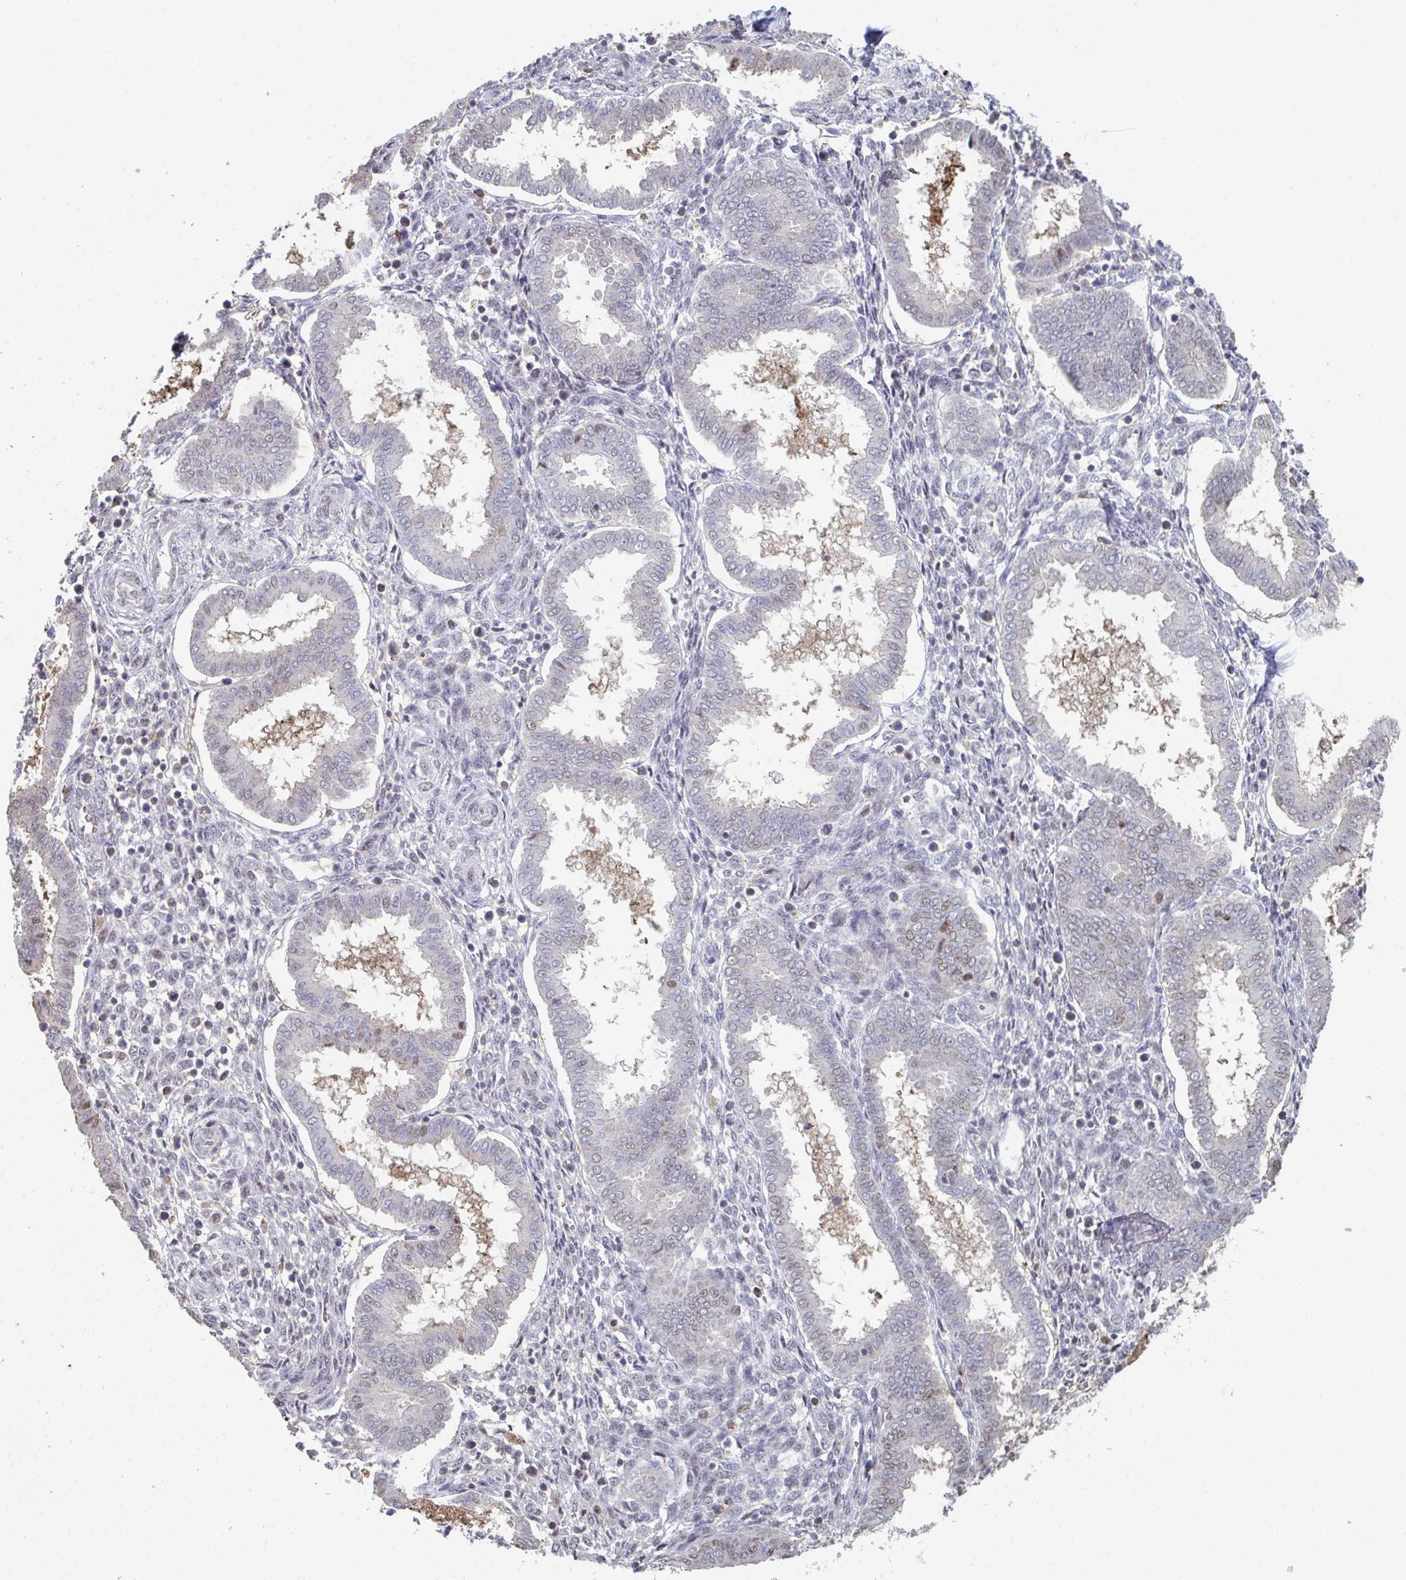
{"staining": {"intensity": "negative", "quantity": "none", "location": "none"}, "tissue": "endometrium", "cell_type": "Cells in endometrial stroma", "image_type": "normal", "snomed": [{"axis": "morphology", "description": "Normal tissue, NOS"}, {"axis": "topography", "description": "Endometrium"}], "caption": "Immunohistochemical staining of benign human endometrium displays no significant expression in cells in endometrial stroma. The staining was performed using DAB to visualize the protein expression in brown, while the nuclei were stained in blue with hematoxylin (Magnification: 20x).", "gene": "ACD", "patient": {"sex": "female", "age": 24}}